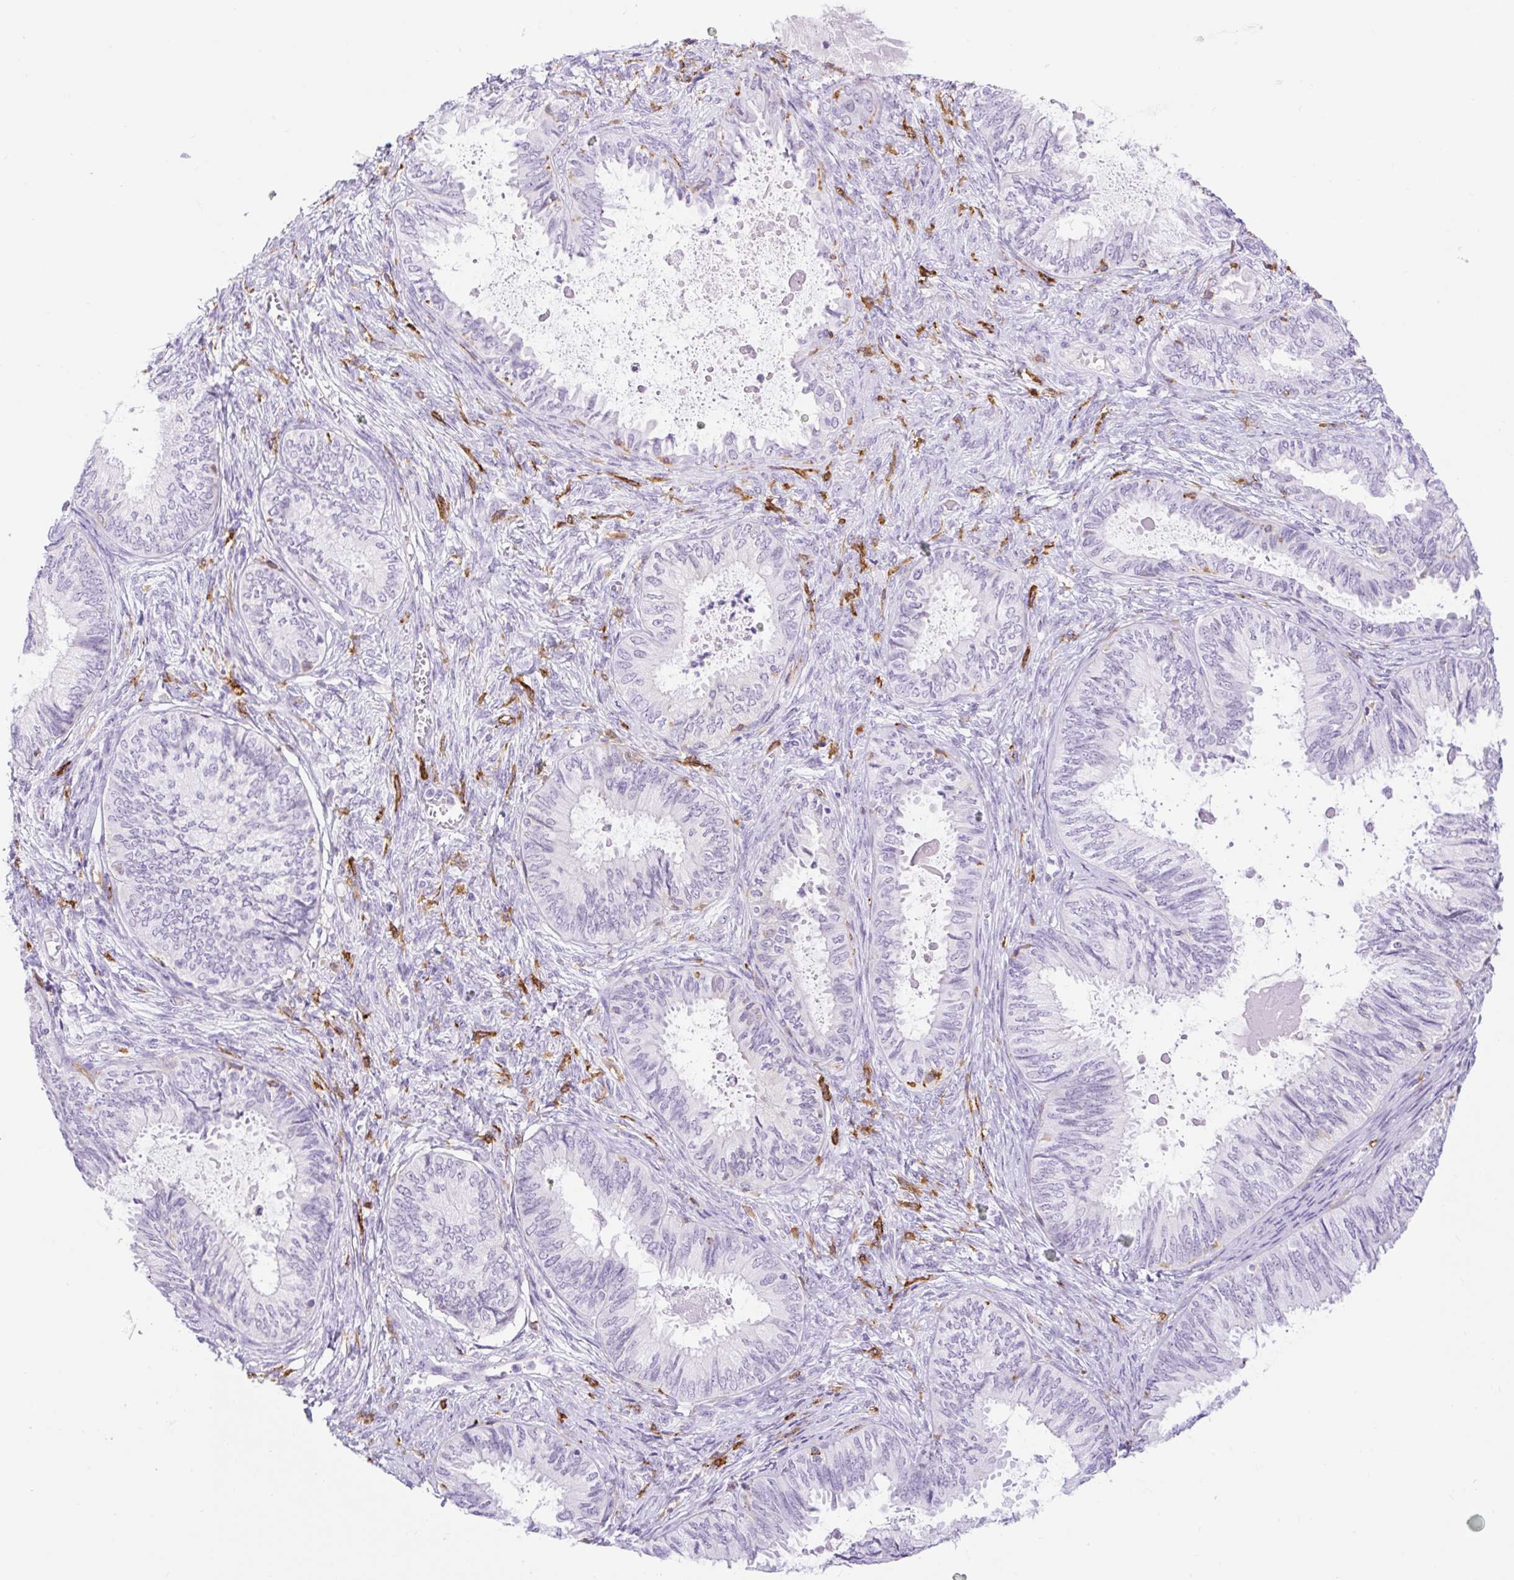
{"staining": {"intensity": "negative", "quantity": "none", "location": "none"}, "tissue": "ovarian cancer", "cell_type": "Tumor cells", "image_type": "cancer", "snomed": [{"axis": "morphology", "description": "Carcinoma, endometroid"}, {"axis": "topography", "description": "Ovary"}], "caption": "Protein analysis of ovarian endometroid carcinoma shows no significant expression in tumor cells.", "gene": "SIGLEC1", "patient": {"sex": "female", "age": 70}}